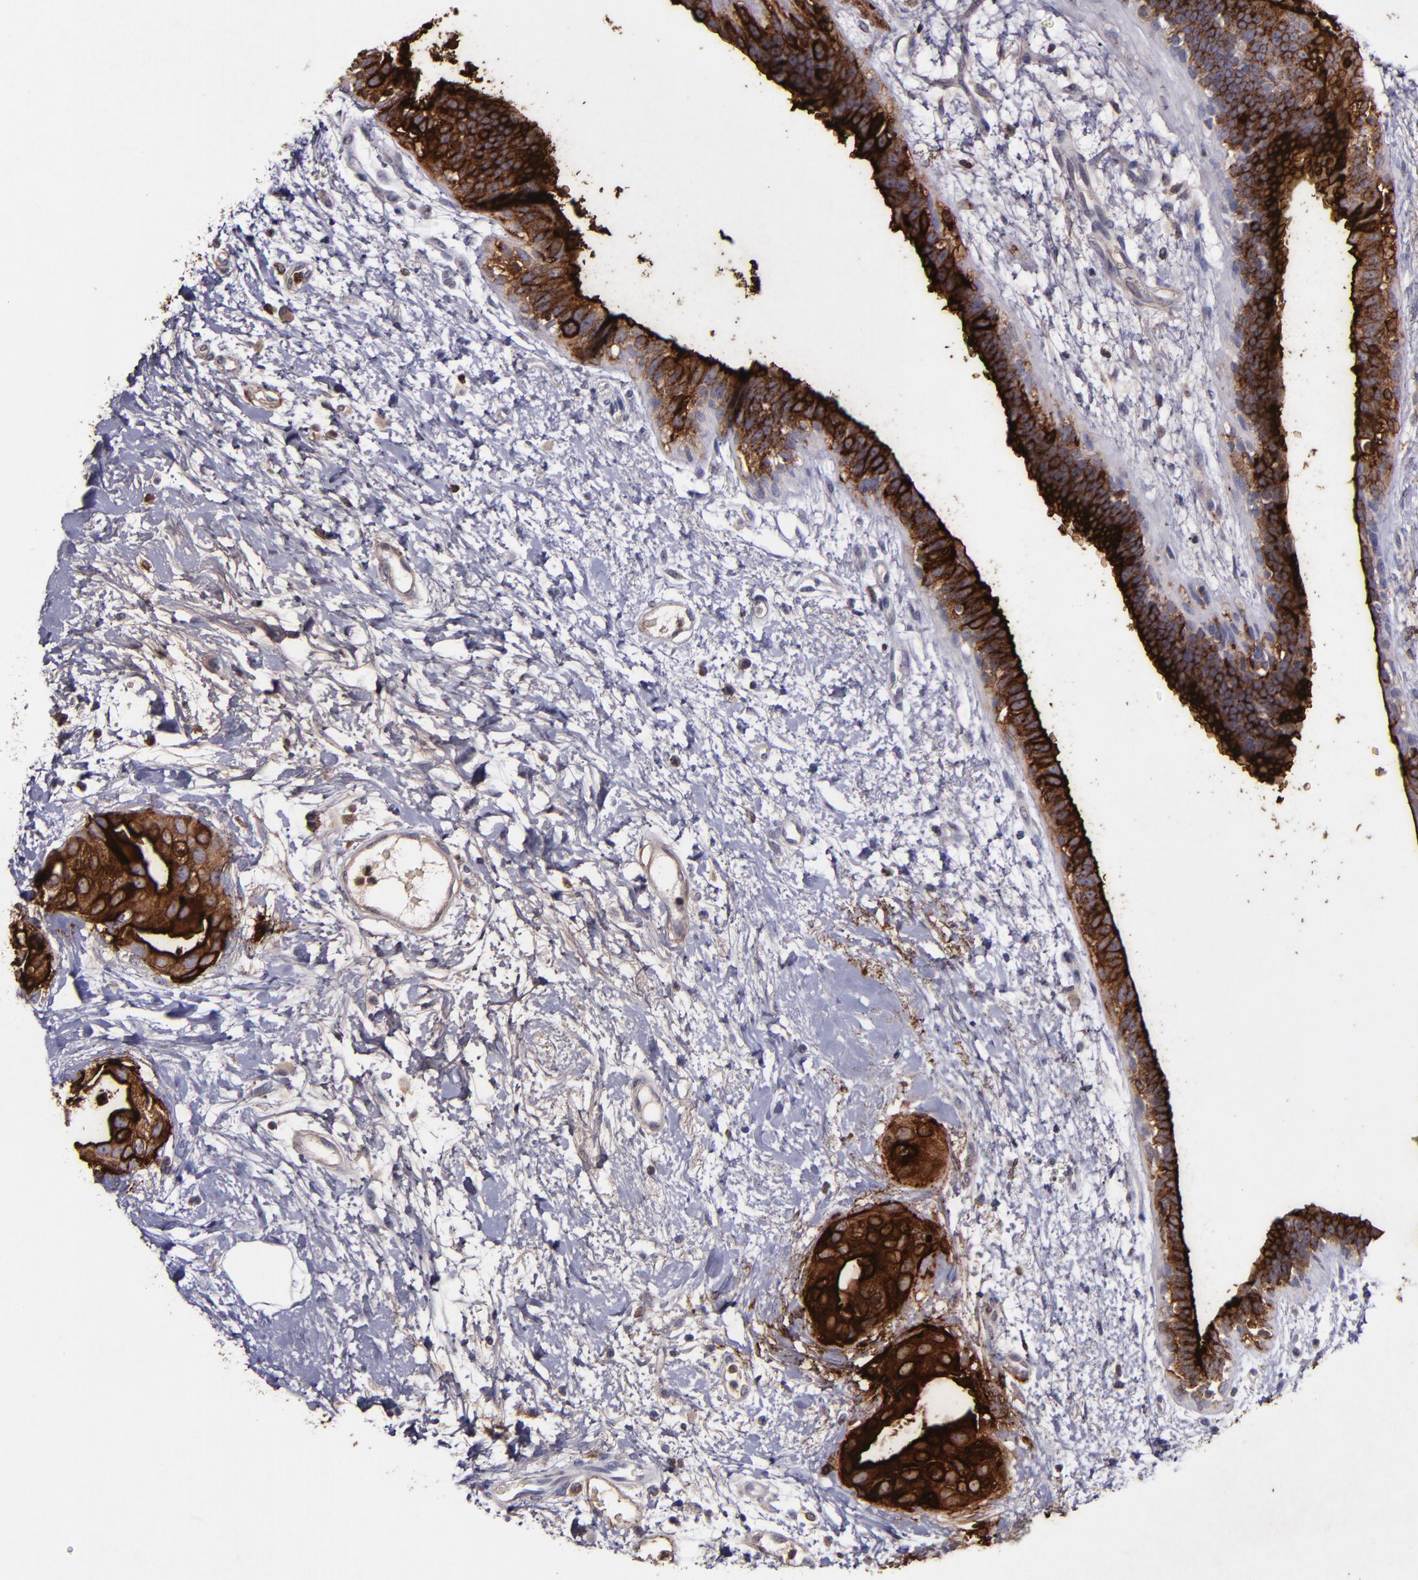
{"staining": {"intensity": "strong", "quantity": ">75%", "location": "cytoplasmic/membranous,nuclear"}, "tissue": "breast cancer", "cell_type": "Tumor cells", "image_type": "cancer", "snomed": [{"axis": "morphology", "description": "Duct carcinoma"}, {"axis": "topography", "description": "Breast"}], "caption": "DAB (3,3'-diaminobenzidine) immunohistochemical staining of human breast cancer demonstrates strong cytoplasmic/membranous and nuclear protein positivity in approximately >75% of tumor cells.", "gene": "MFGE8", "patient": {"sex": "female", "age": 40}}